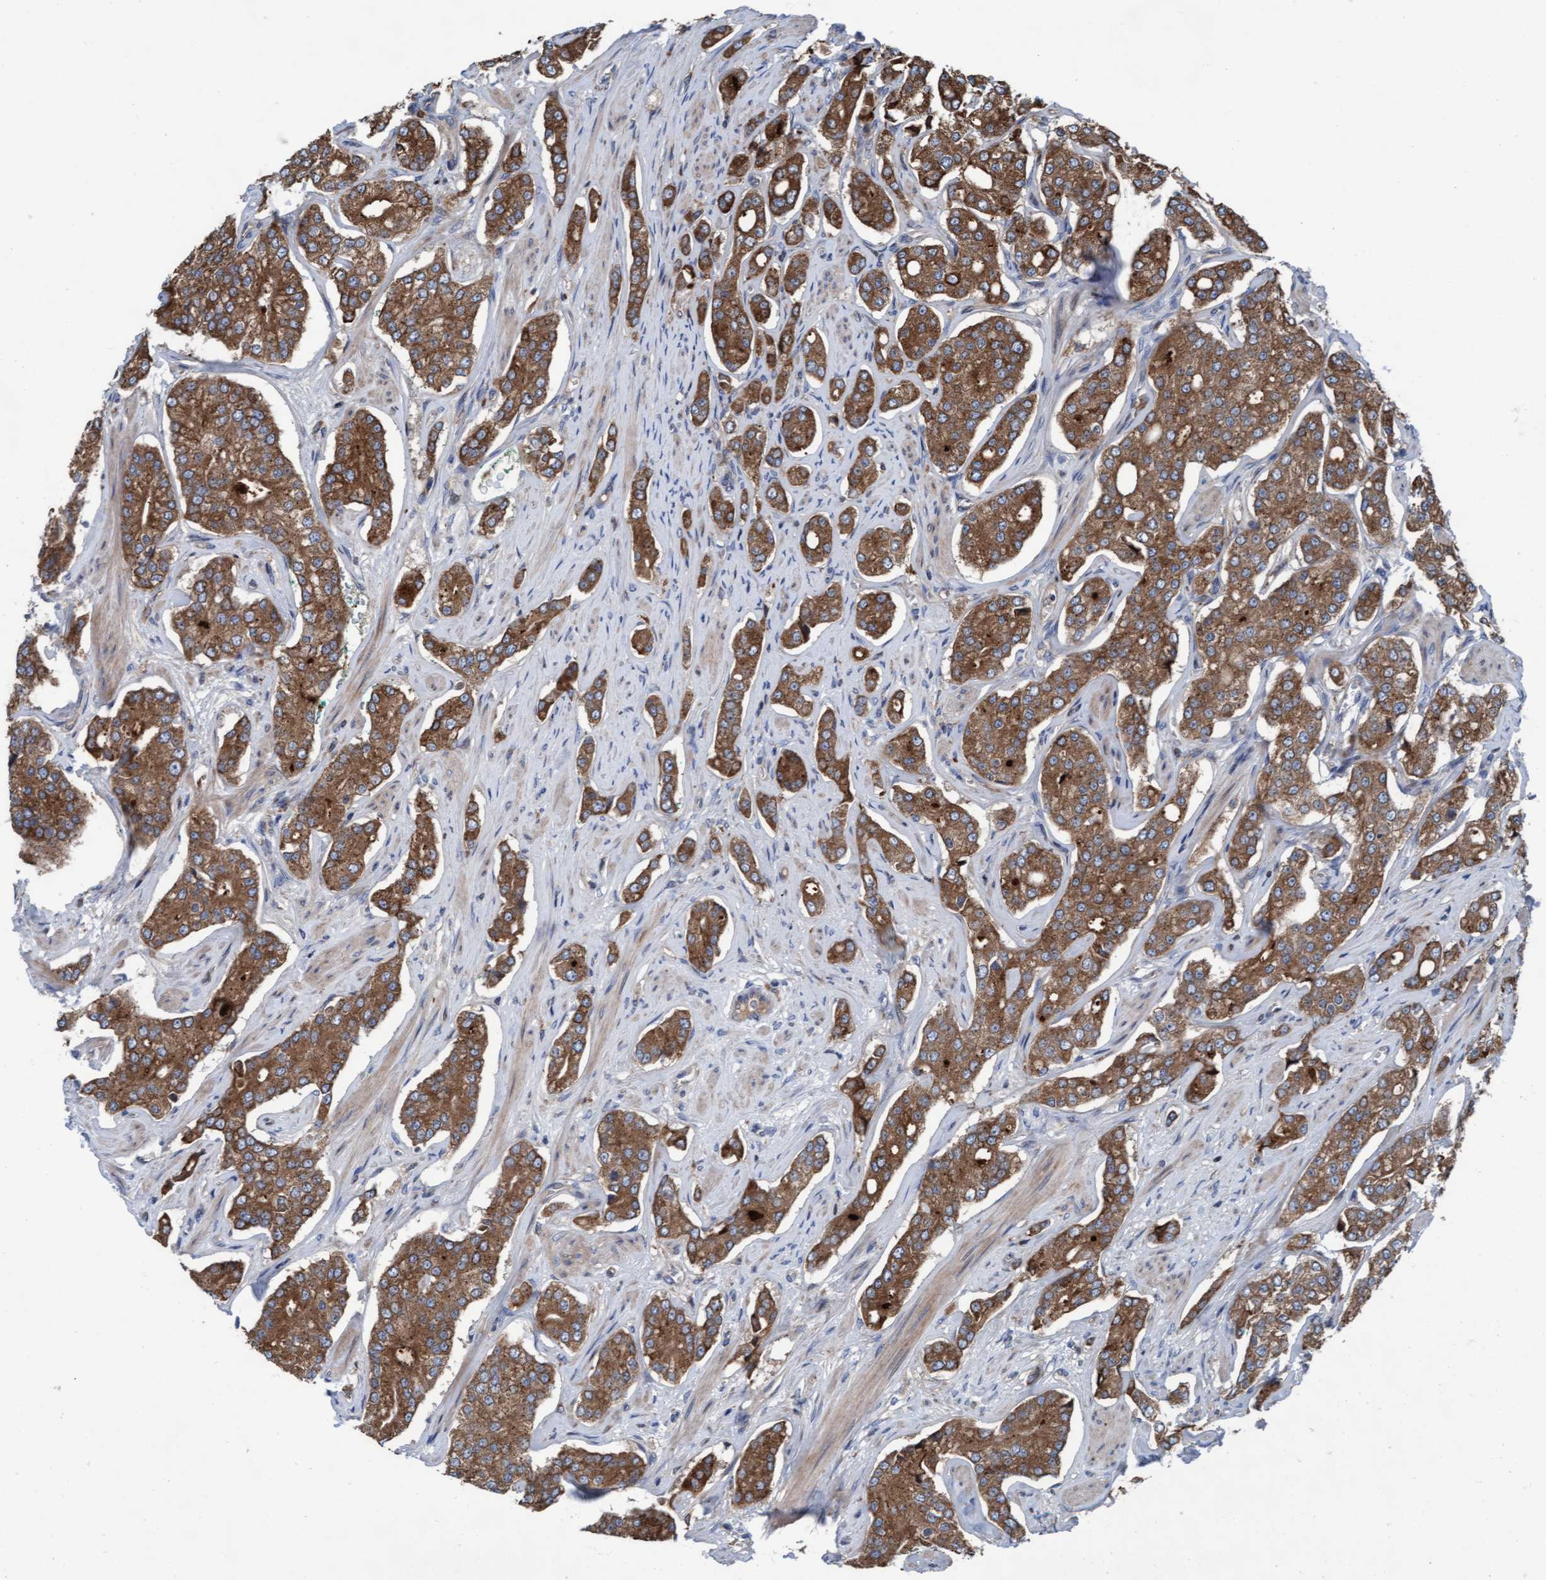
{"staining": {"intensity": "strong", "quantity": ">75%", "location": "cytoplasmic/membranous"}, "tissue": "prostate cancer", "cell_type": "Tumor cells", "image_type": "cancer", "snomed": [{"axis": "morphology", "description": "Adenocarcinoma, High grade"}, {"axis": "topography", "description": "Prostate"}], "caption": "Immunohistochemistry staining of adenocarcinoma (high-grade) (prostate), which exhibits high levels of strong cytoplasmic/membranous positivity in about >75% of tumor cells indicating strong cytoplasmic/membranous protein expression. The staining was performed using DAB (brown) for protein detection and nuclei were counterstained in hematoxylin (blue).", "gene": "KLHL26", "patient": {"sex": "male", "age": 71}}